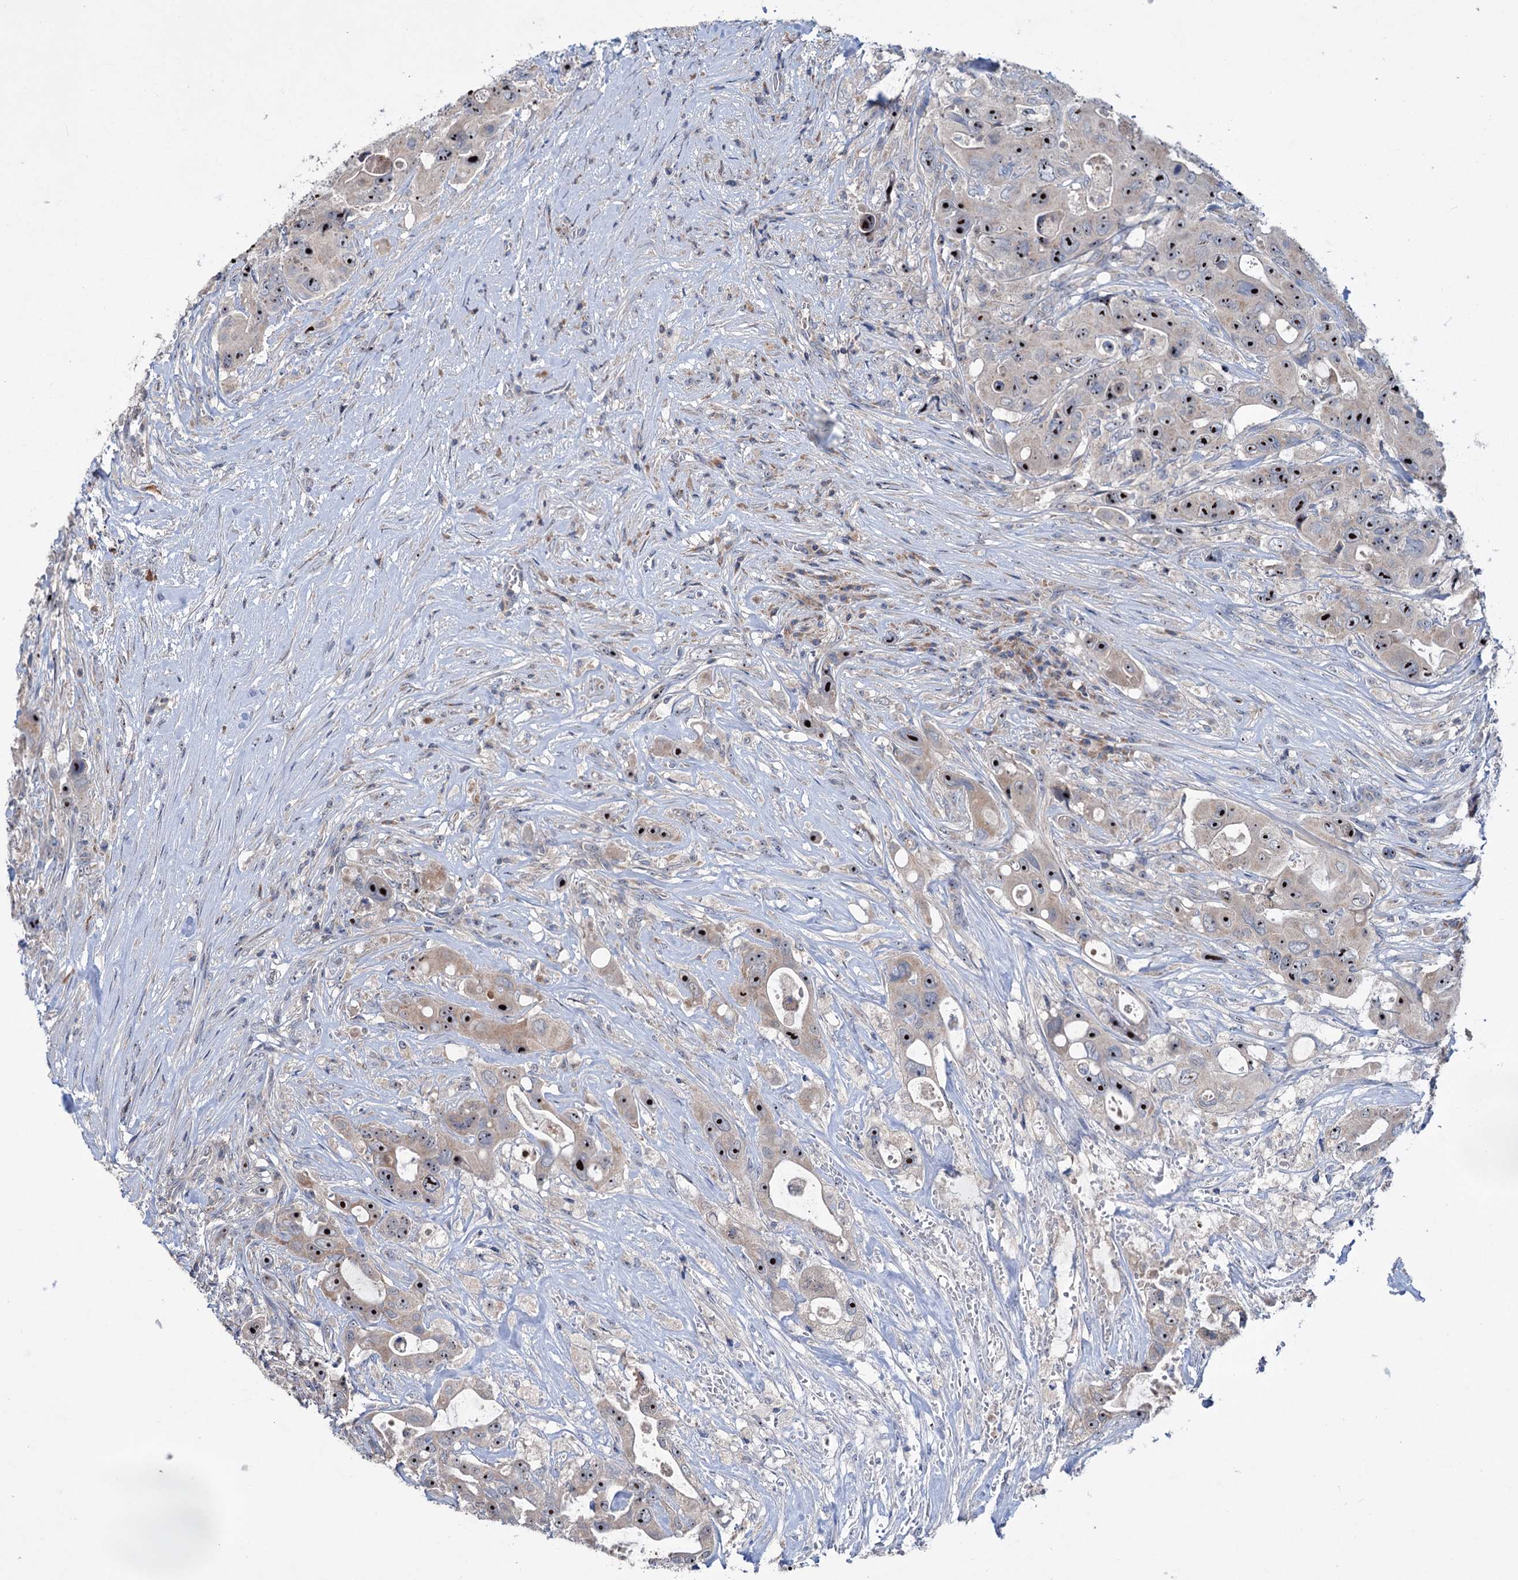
{"staining": {"intensity": "strong", "quantity": "25%-75%", "location": "cytoplasmic/membranous,nuclear"}, "tissue": "colorectal cancer", "cell_type": "Tumor cells", "image_type": "cancer", "snomed": [{"axis": "morphology", "description": "Adenocarcinoma, NOS"}, {"axis": "topography", "description": "Colon"}], "caption": "A histopathology image showing strong cytoplasmic/membranous and nuclear staining in approximately 25%-75% of tumor cells in adenocarcinoma (colorectal), as visualized by brown immunohistochemical staining.", "gene": "HTR3B", "patient": {"sex": "female", "age": 46}}